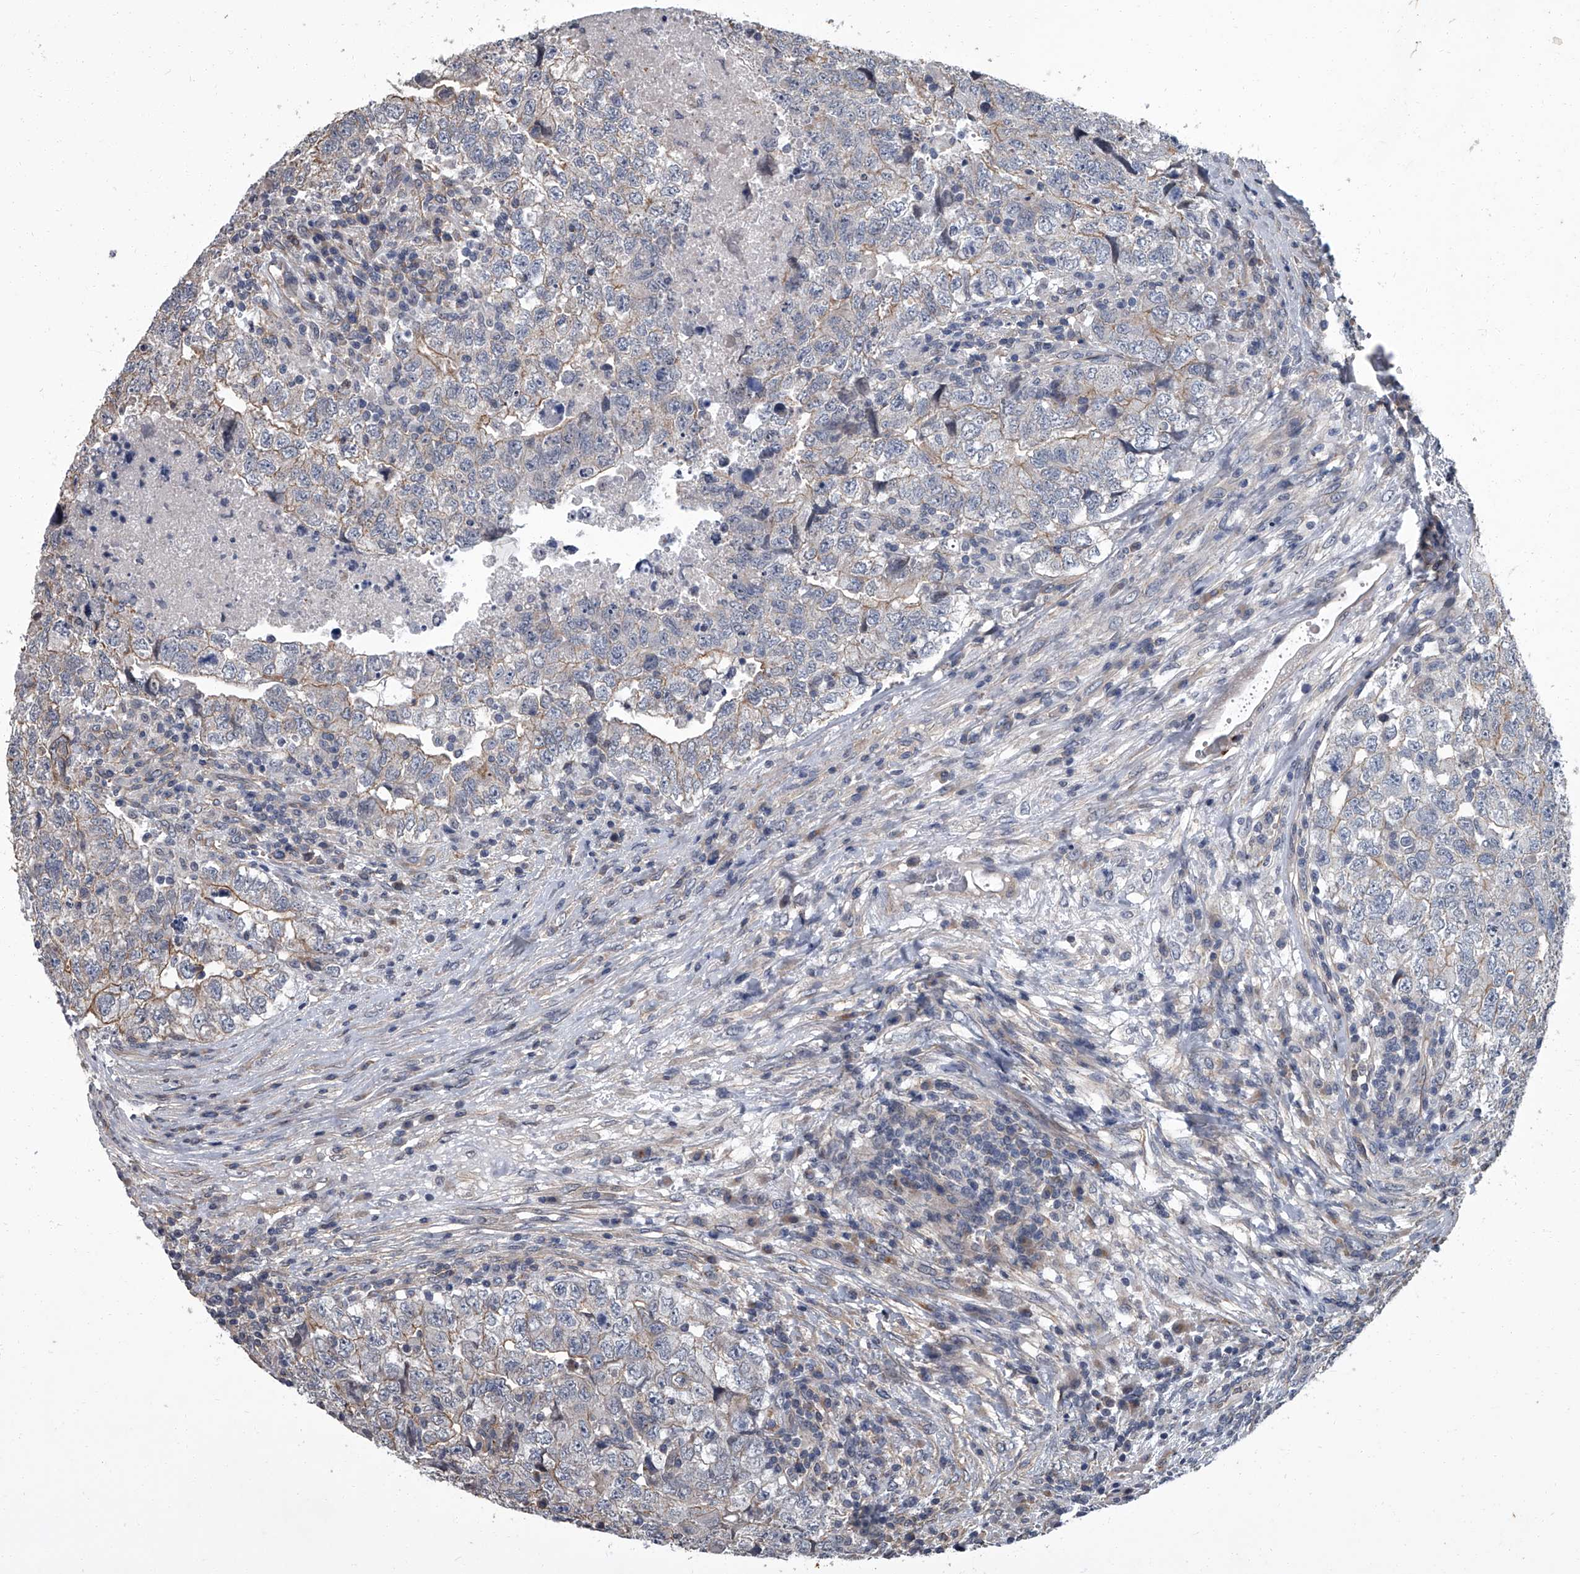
{"staining": {"intensity": "weak", "quantity": "25%-75%", "location": "cytoplasmic/membranous"}, "tissue": "testis cancer", "cell_type": "Tumor cells", "image_type": "cancer", "snomed": [{"axis": "morphology", "description": "Carcinoma, Embryonal, NOS"}, {"axis": "topography", "description": "Testis"}], "caption": "The photomicrograph reveals immunohistochemical staining of testis cancer. There is weak cytoplasmic/membranous expression is appreciated in about 25%-75% of tumor cells. The protein is stained brown, and the nuclei are stained in blue (DAB IHC with brightfield microscopy, high magnification).", "gene": "SIRT4", "patient": {"sex": "male", "age": 37}}